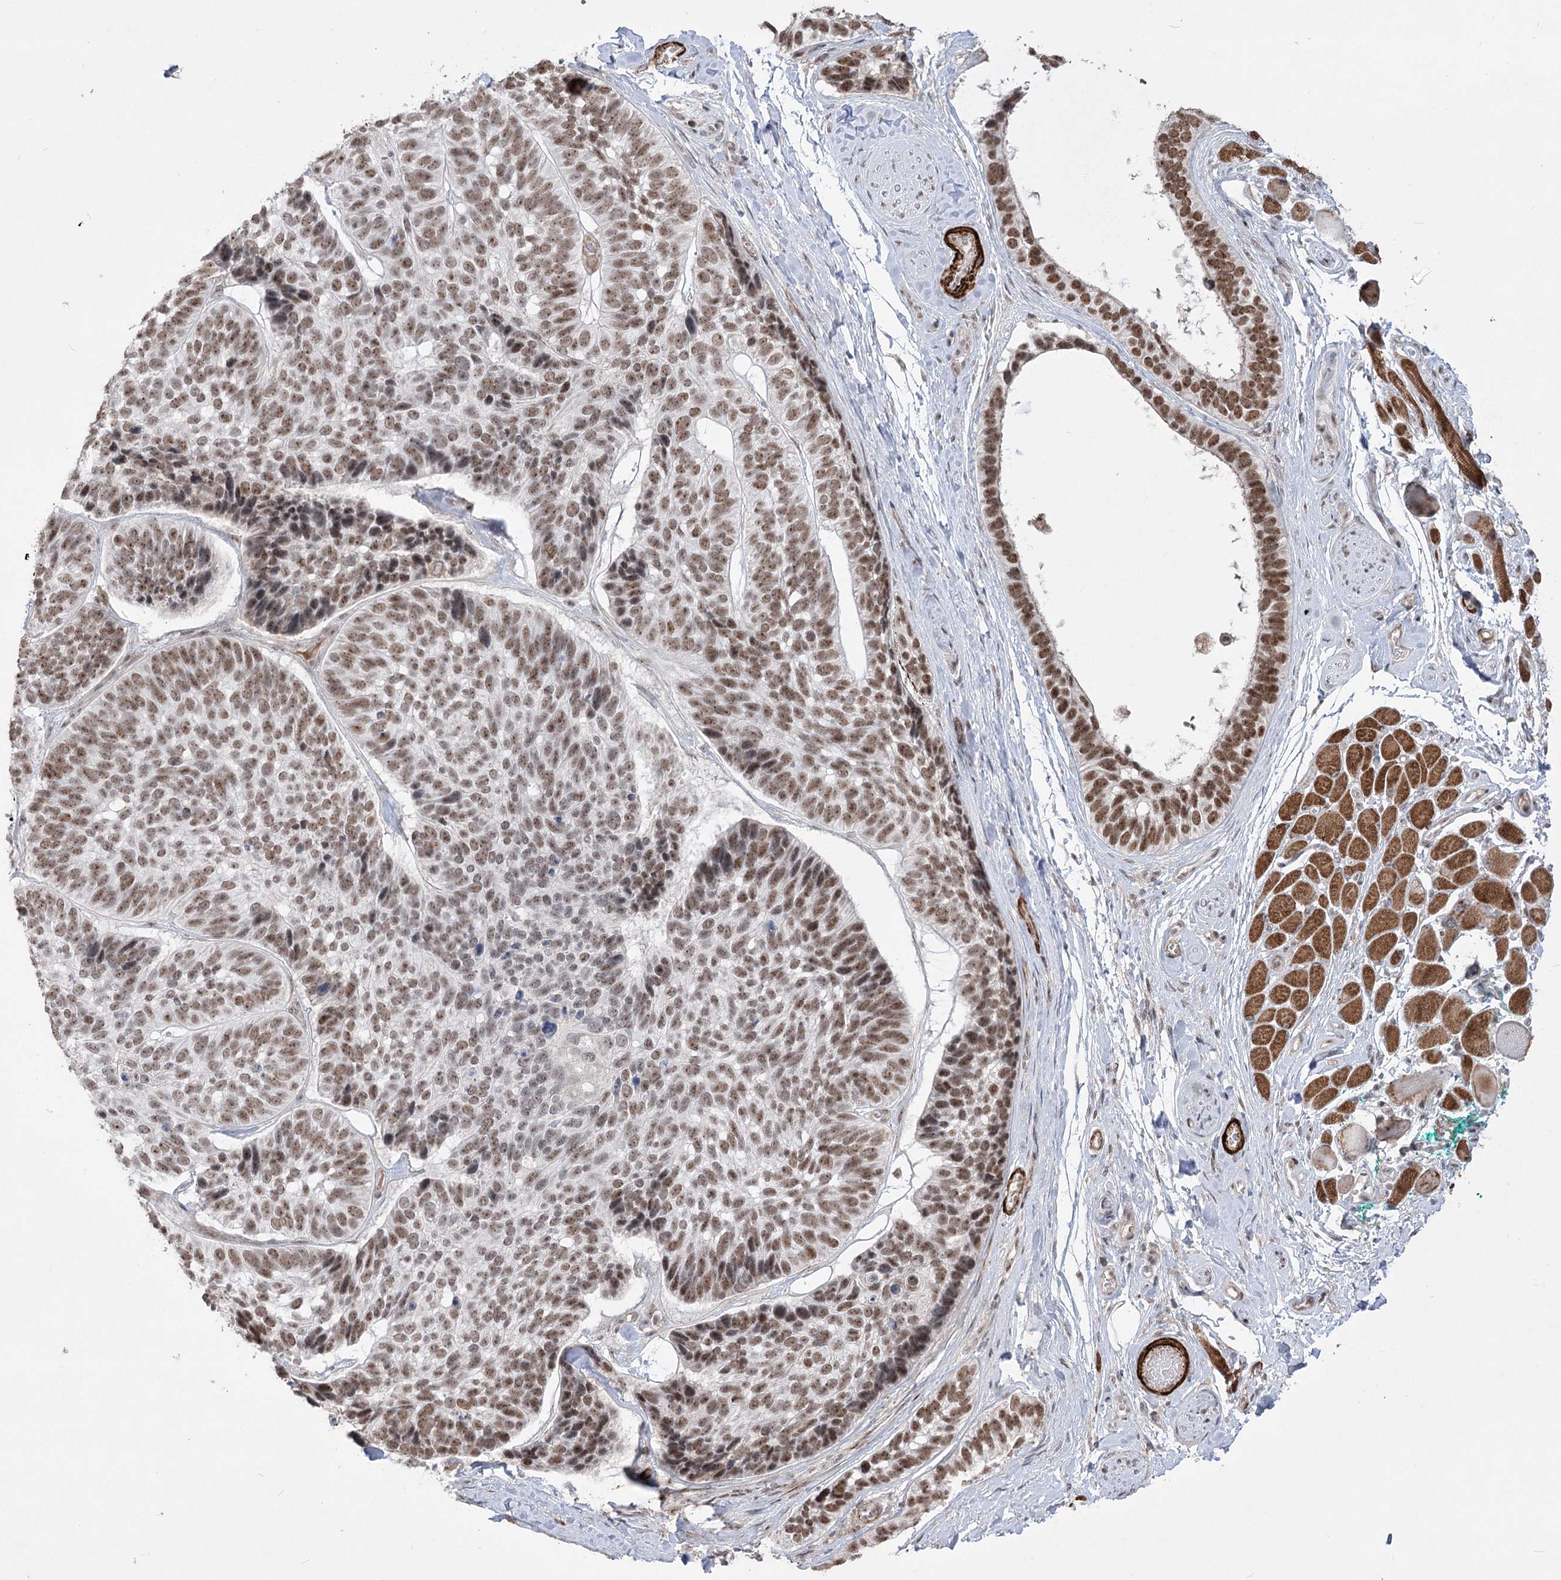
{"staining": {"intensity": "moderate", "quantity": ">75%", "location": "nuclear"}, "tissue": "skin cancer", "cell_type": "Tumor cells", "image_type": "cancer", "snomed": [{"axis": "morphology", "description": "Basal cell carcinoma"}, {"axis": "topography", "description": "Skin"}], "caption": "Protein staining of skin cancer tissue displays moderate nuclear positivity in about >75% of tumor cells.", "gene": "ZSCAN23", "patient": {"sex": "male", "age": 62}}